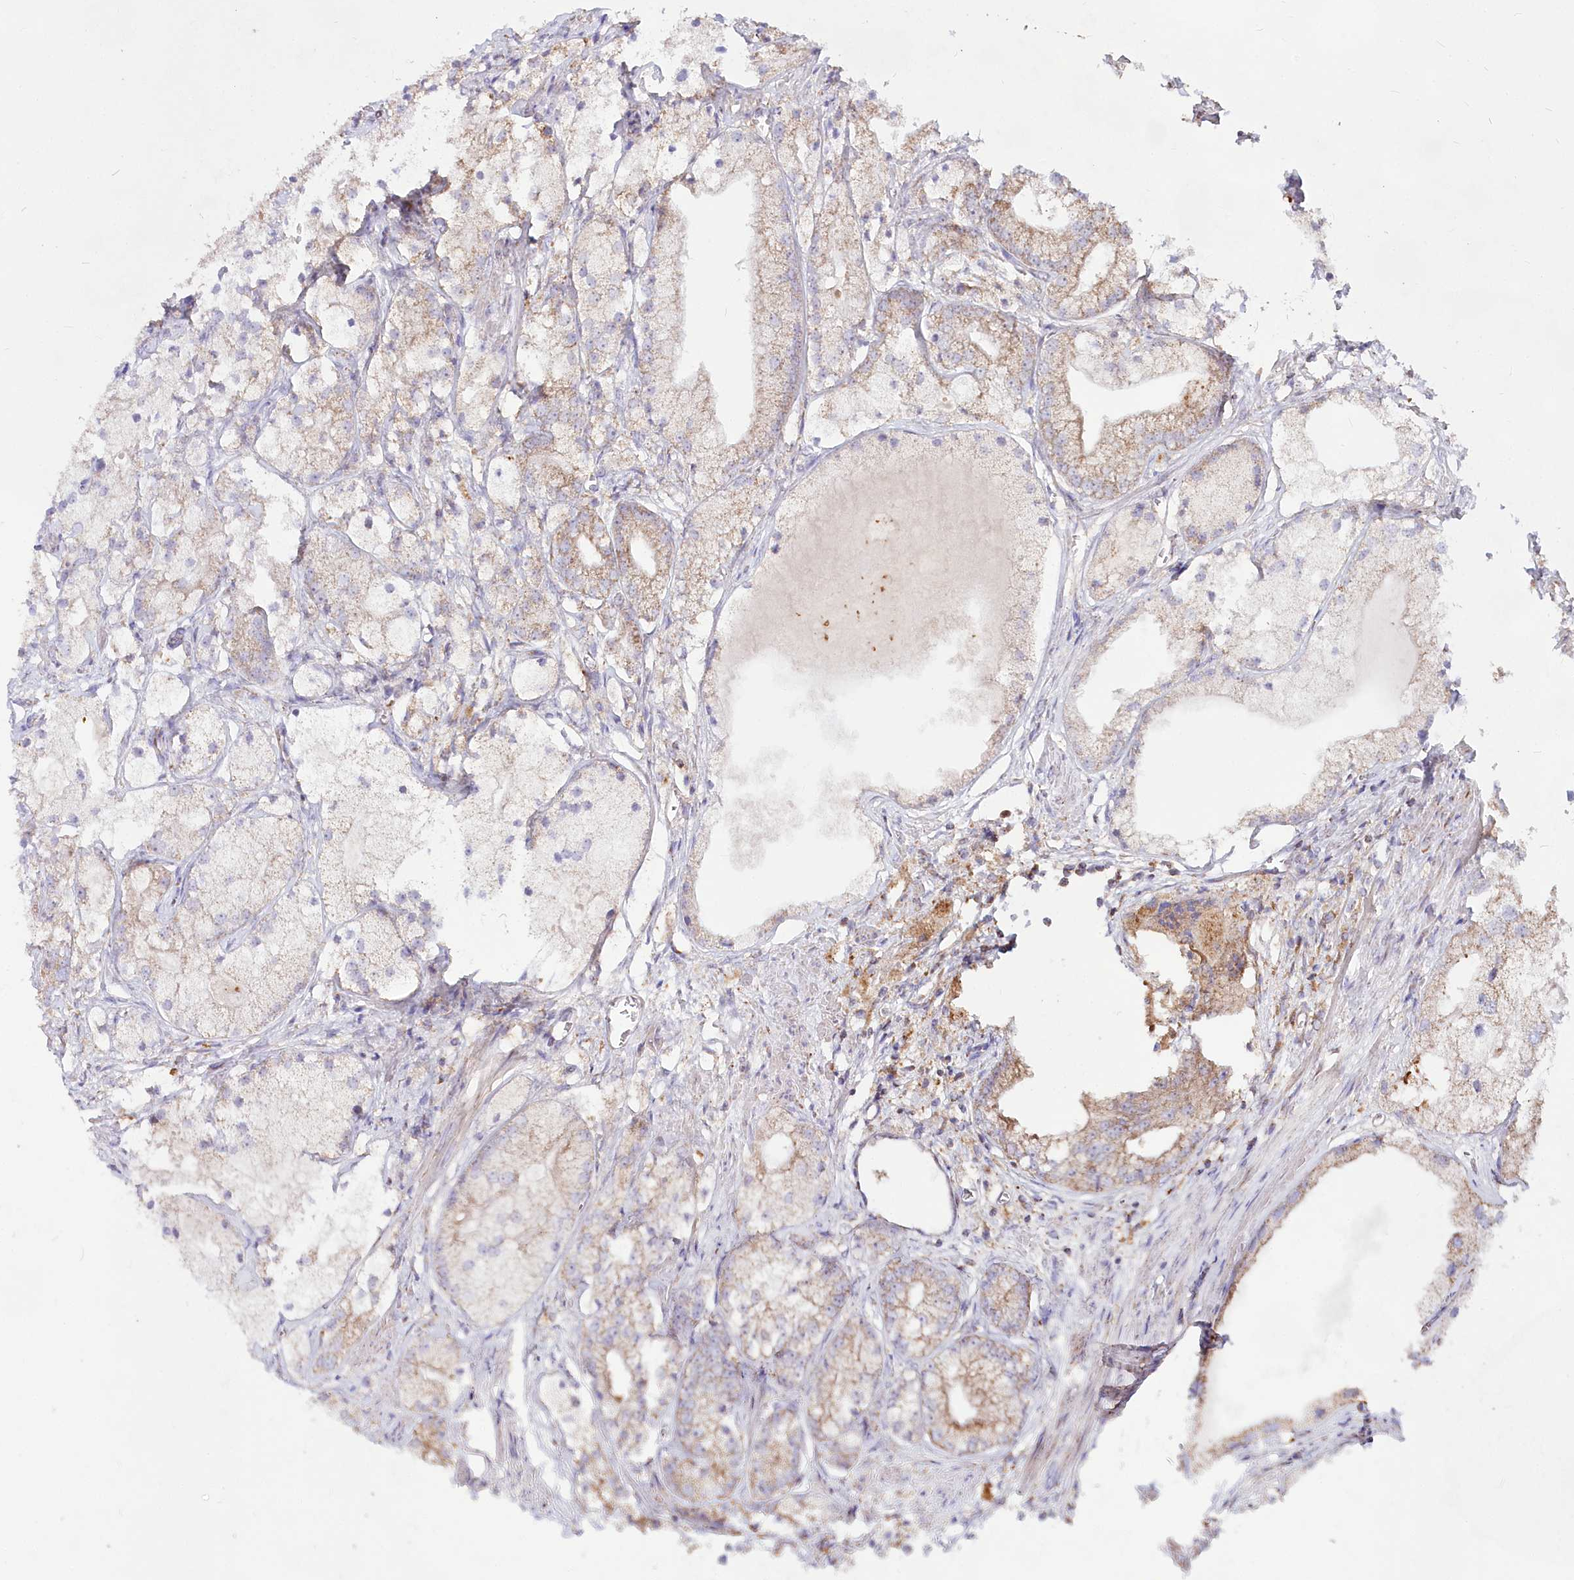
{"staining": {"intensity": "weak", "quantity": "<25%", "location": "cytoplasmic/membranous"}, "tissue": "prostate cancer", "cell_type": "Tumor cells", "image_type": "cancer", "snomed": [{"axis": "morphology", "description": "Adenocarcinoma, Low grade"}, {"axis": "topography", "description": "Prostate"}], "caption": "Prostate cancer was stained to show a protein in brown. There is no significant positivity in tumor cells.", "gene": "TASOR2", "patient": {"sex": "male", "age": 69}}